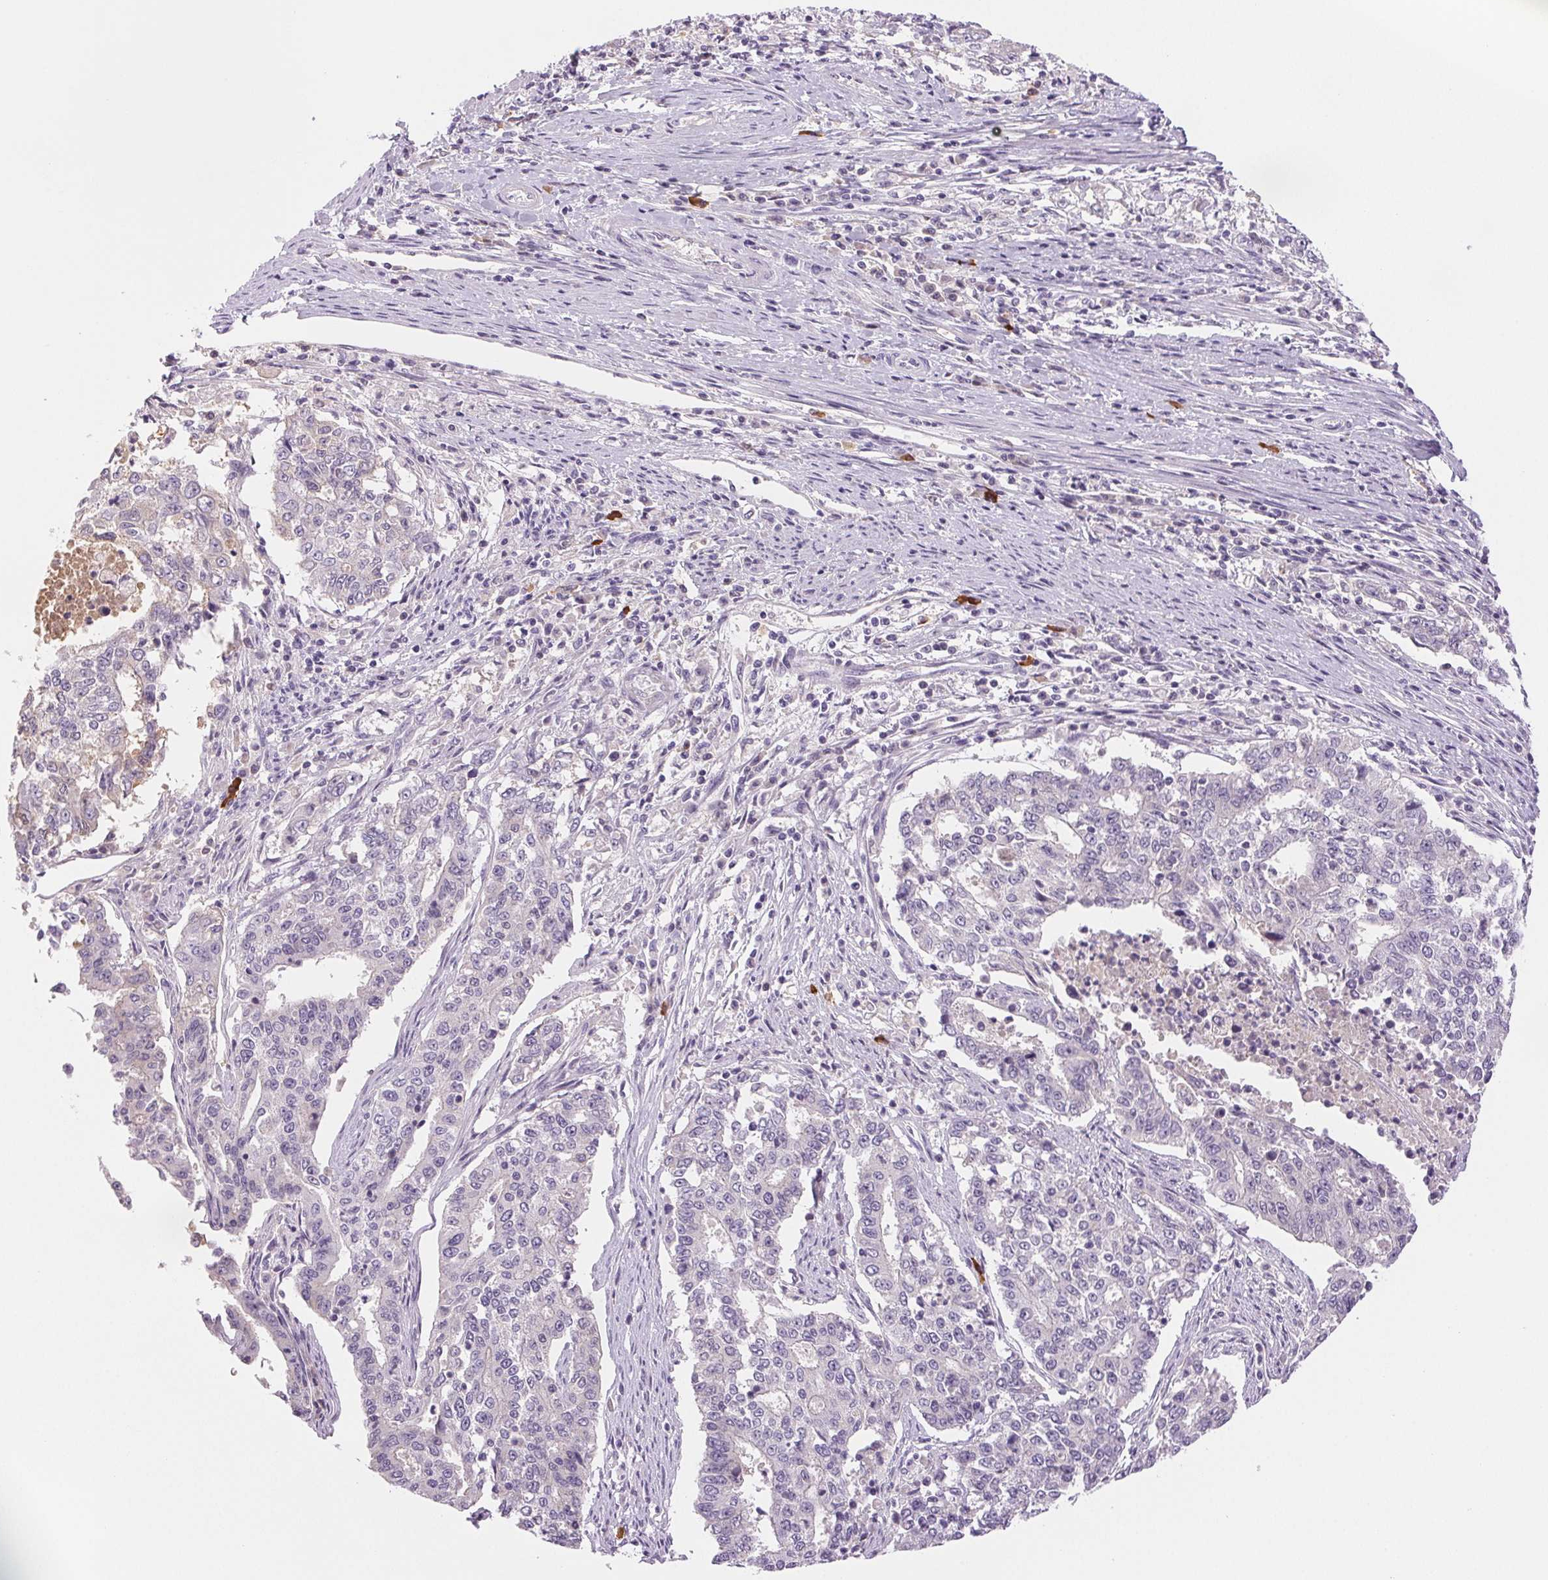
{"staining": {"intensity": "negative", "quantity": "none", "location": "none"}, "tissue": "endometrial cancer", "cell_type": "Tumor cells", "image_type": "cancer", "snomed": [{"axis": "morphology", "description": "Adenocarcinoma, NOS"}, {"axis": "topography", "description": "Uterus"}], "caption": "This micrograph is of adenocarcinoma (endometrial) stained with immunohistochemistry to label a protein in brown with the nuclei are counter-stained blue. There is no expression in tumor cells.", "gene": "IFIT1B", "patient": {"sex": "female", "age": 59}}